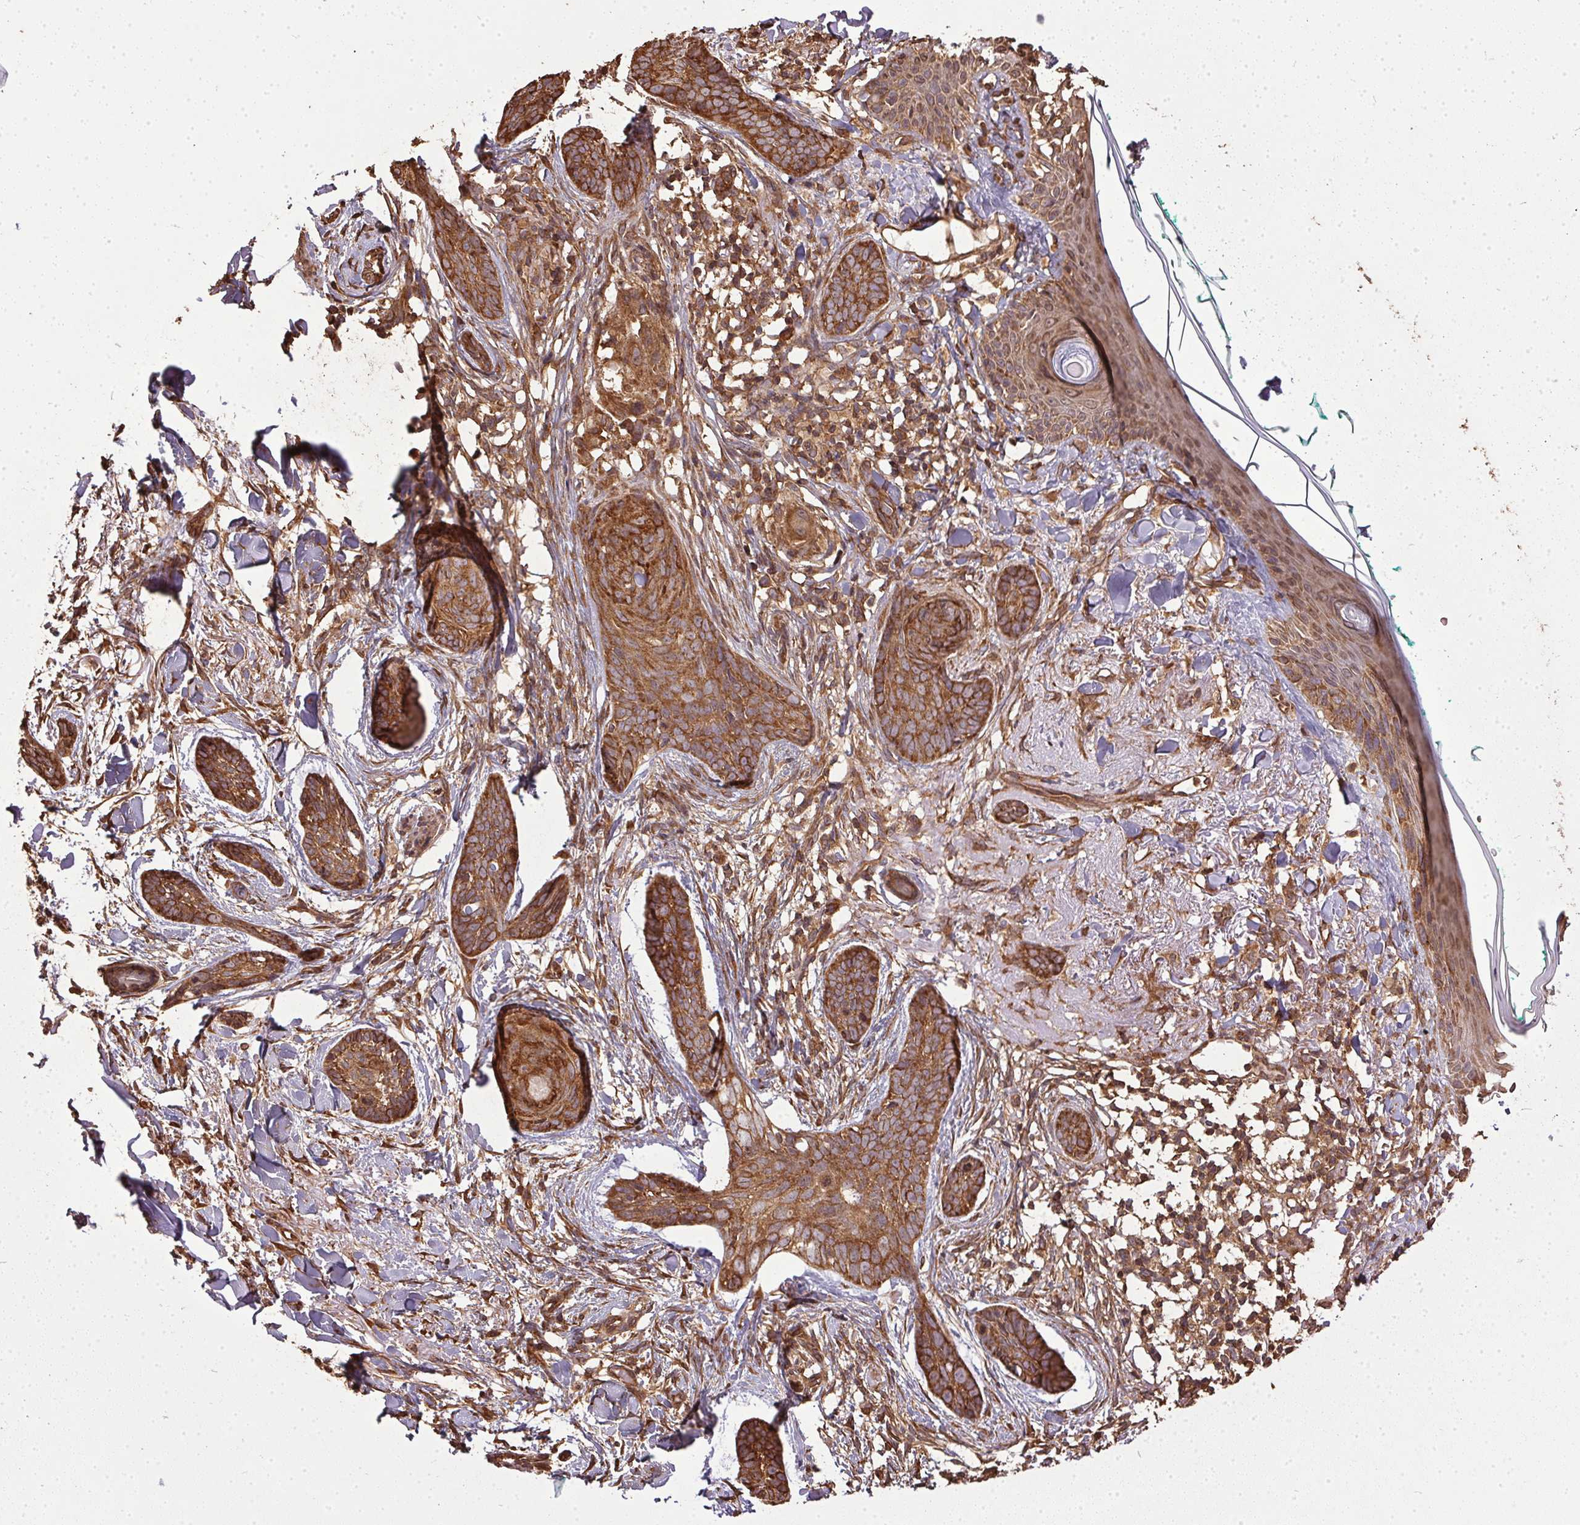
{"staining": {"intensity": "strong", "quantity": ">75%", "location": "cytoplasmic/membranous"}, "tissue": "skin cancer", "cell_type": "Tumor cells", "image_type": "cancer", "snomed": [{"axis": "morphology", "description": "Basal cell carcinoma"}, {"axis": "topography", "description": "Skin"}], "caption": "Protein expression analysis of human basal cell carcinoma (skin) reveals strong cytoplasmic/membranous positivity in about >75% of tumor cells. (DAB = brown stain, brightfield microscopy at high magnification).", "gene": "EIF2S1", "patient": {"sex": "female", "age": 78}}